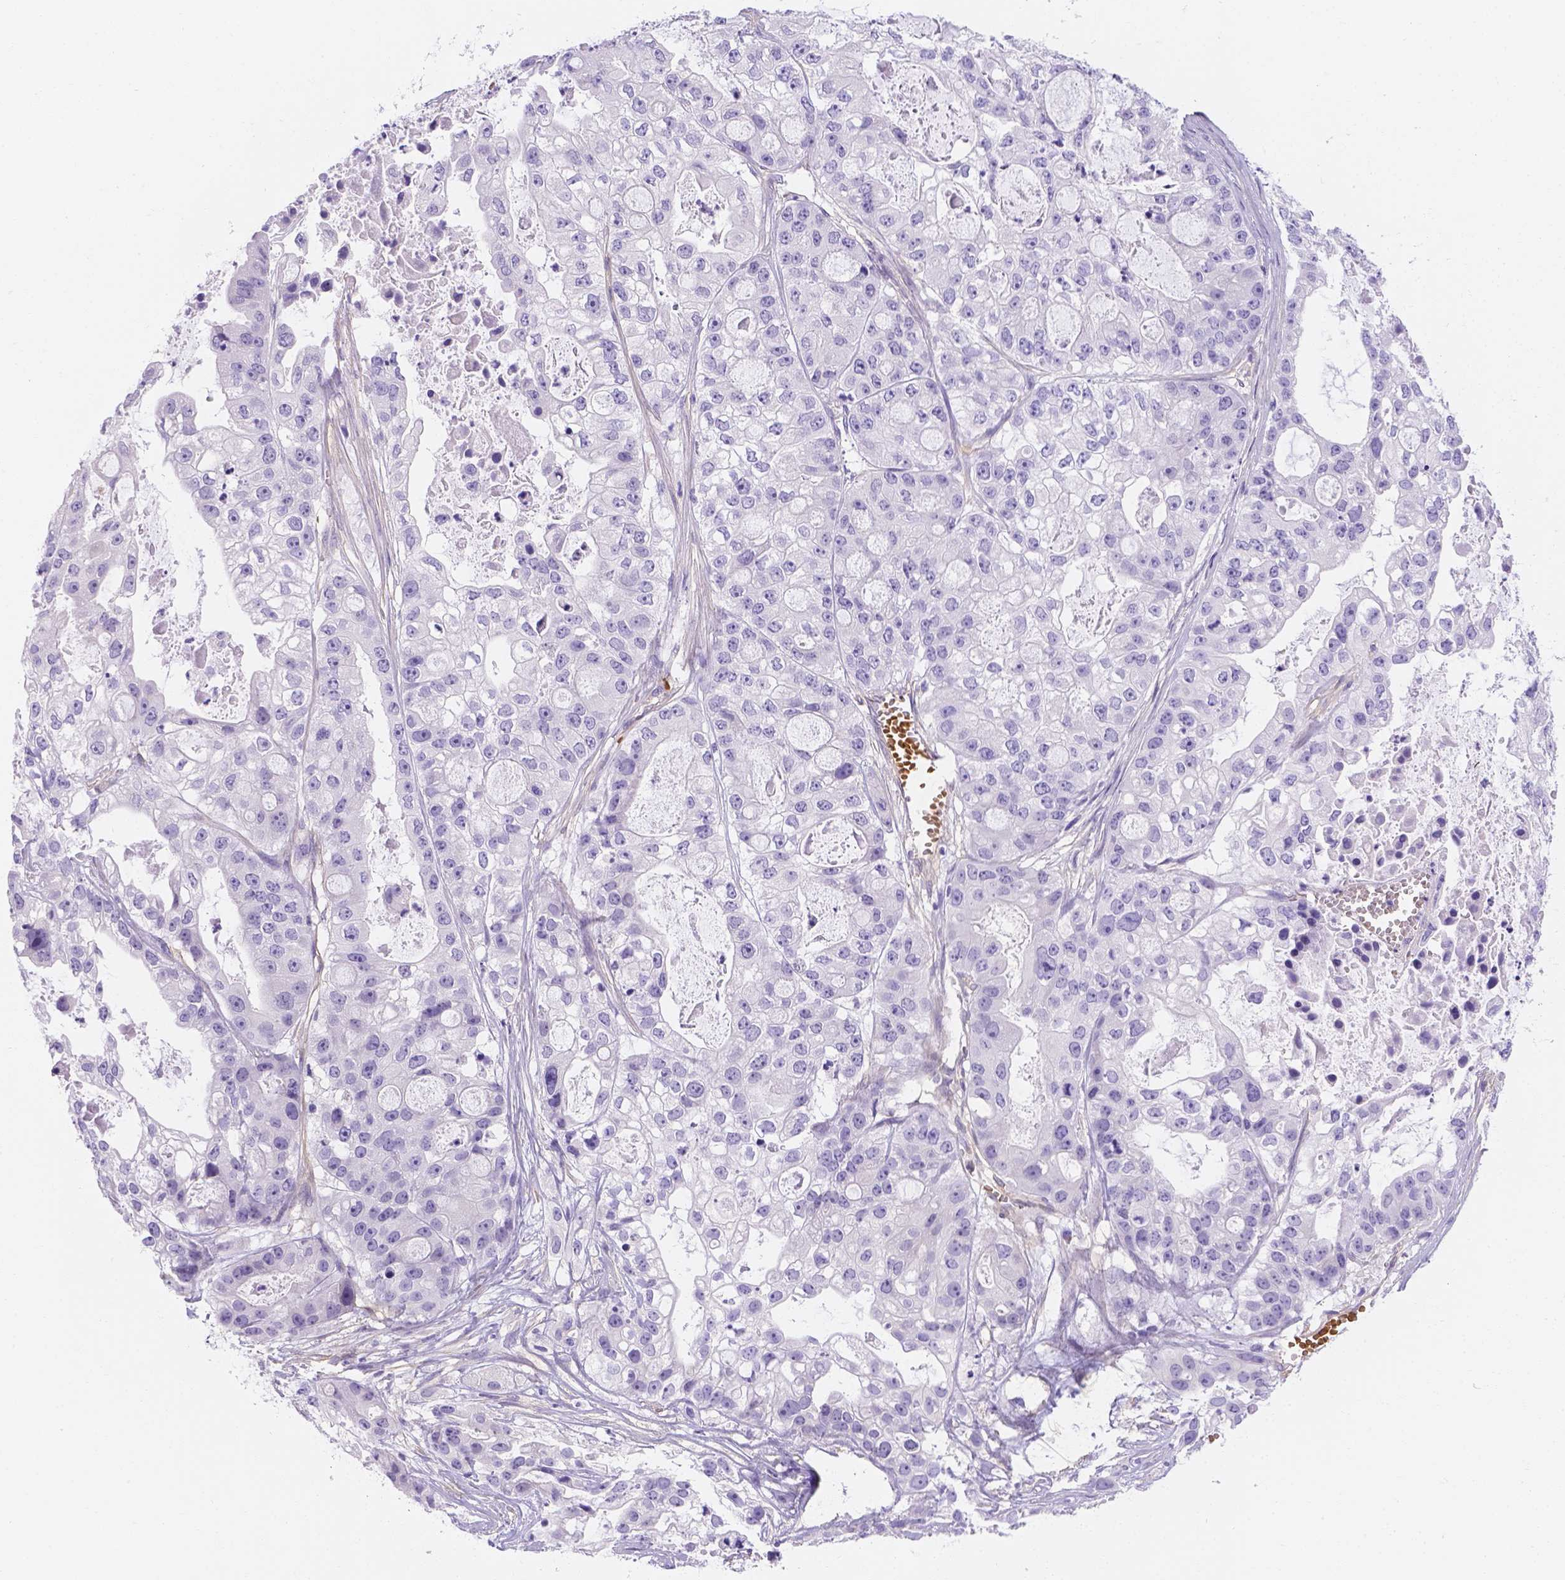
{"staining": {"intensity": "negative", "quantity": "none", "location": "none"}, "tissue": "ovarian cancer", "cell_type": "Tumor cells", "image_type": "cancer", "snomed": [{"axis": "morphology", "description": "Cystadenocarcinoma, serous, NOS"}, {"axis": "topography", "description": "Ovary"}], "caption": "Immunohistochemical staining of human ovarian cancer demonstrates no significant staining in tumor cells.", "gene": "SLC40A1", "patient": {"sex": "female", "age": 56}}